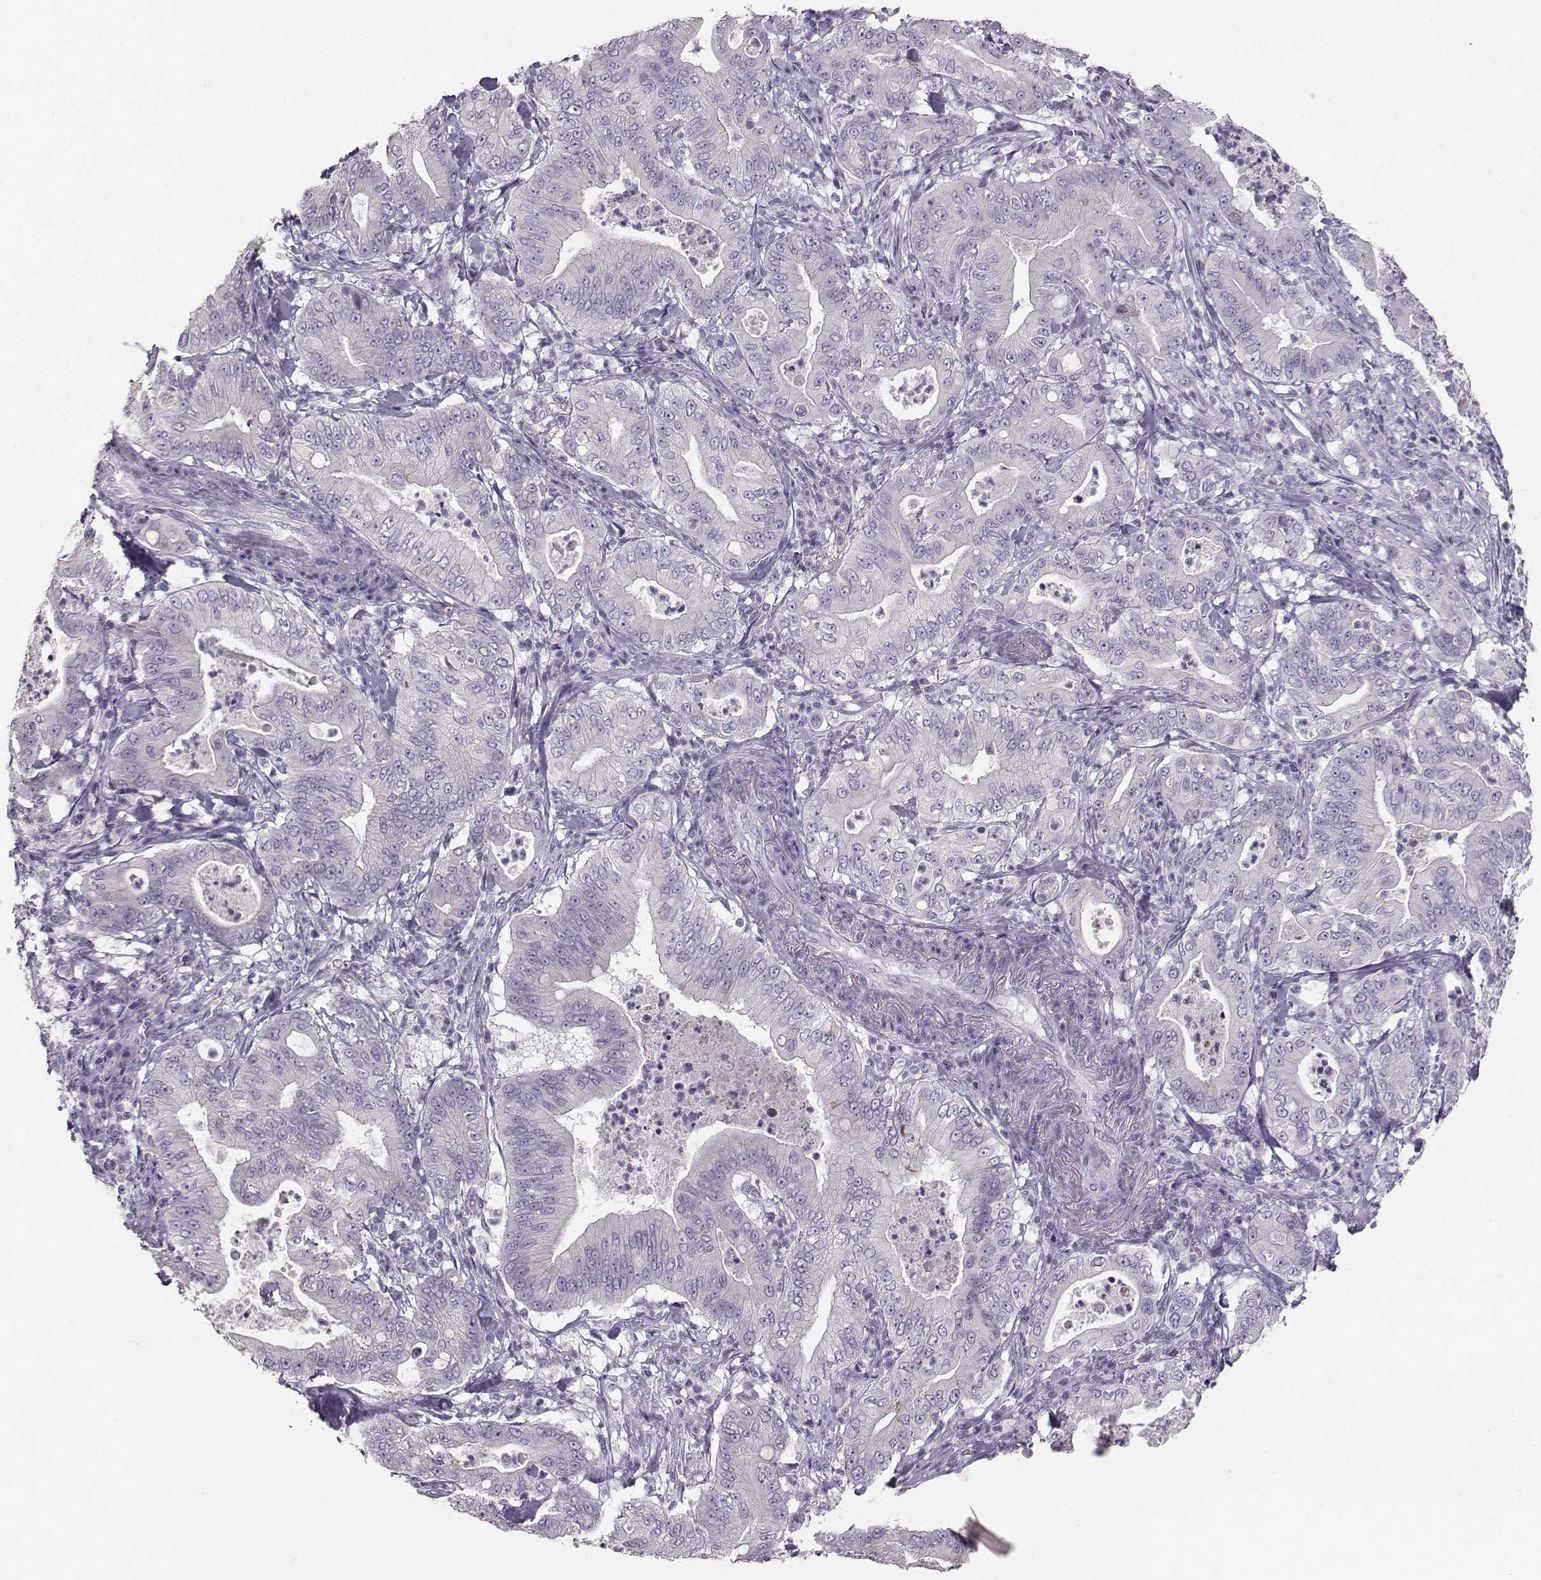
{"staining": {"intensity": "negative", "quantity": "none", "location": "none"}, "tissue": "pancreatic cancer", "cell_type": "Tumor cells", "image_type": "cancer", "snomed": [{"axis": "morphology", "description": "Adenocarcinoma, NOS"}, {"axis": "topography", "description": "Pancreas"}], "caption": "Adenocarcinoma (pancreatic) stained for a protein using immunohistochemistry (IHC) exhibits no staining tumor cells.", "gene": "PKP2", "patient": {"sex": "male", "age": 71}}